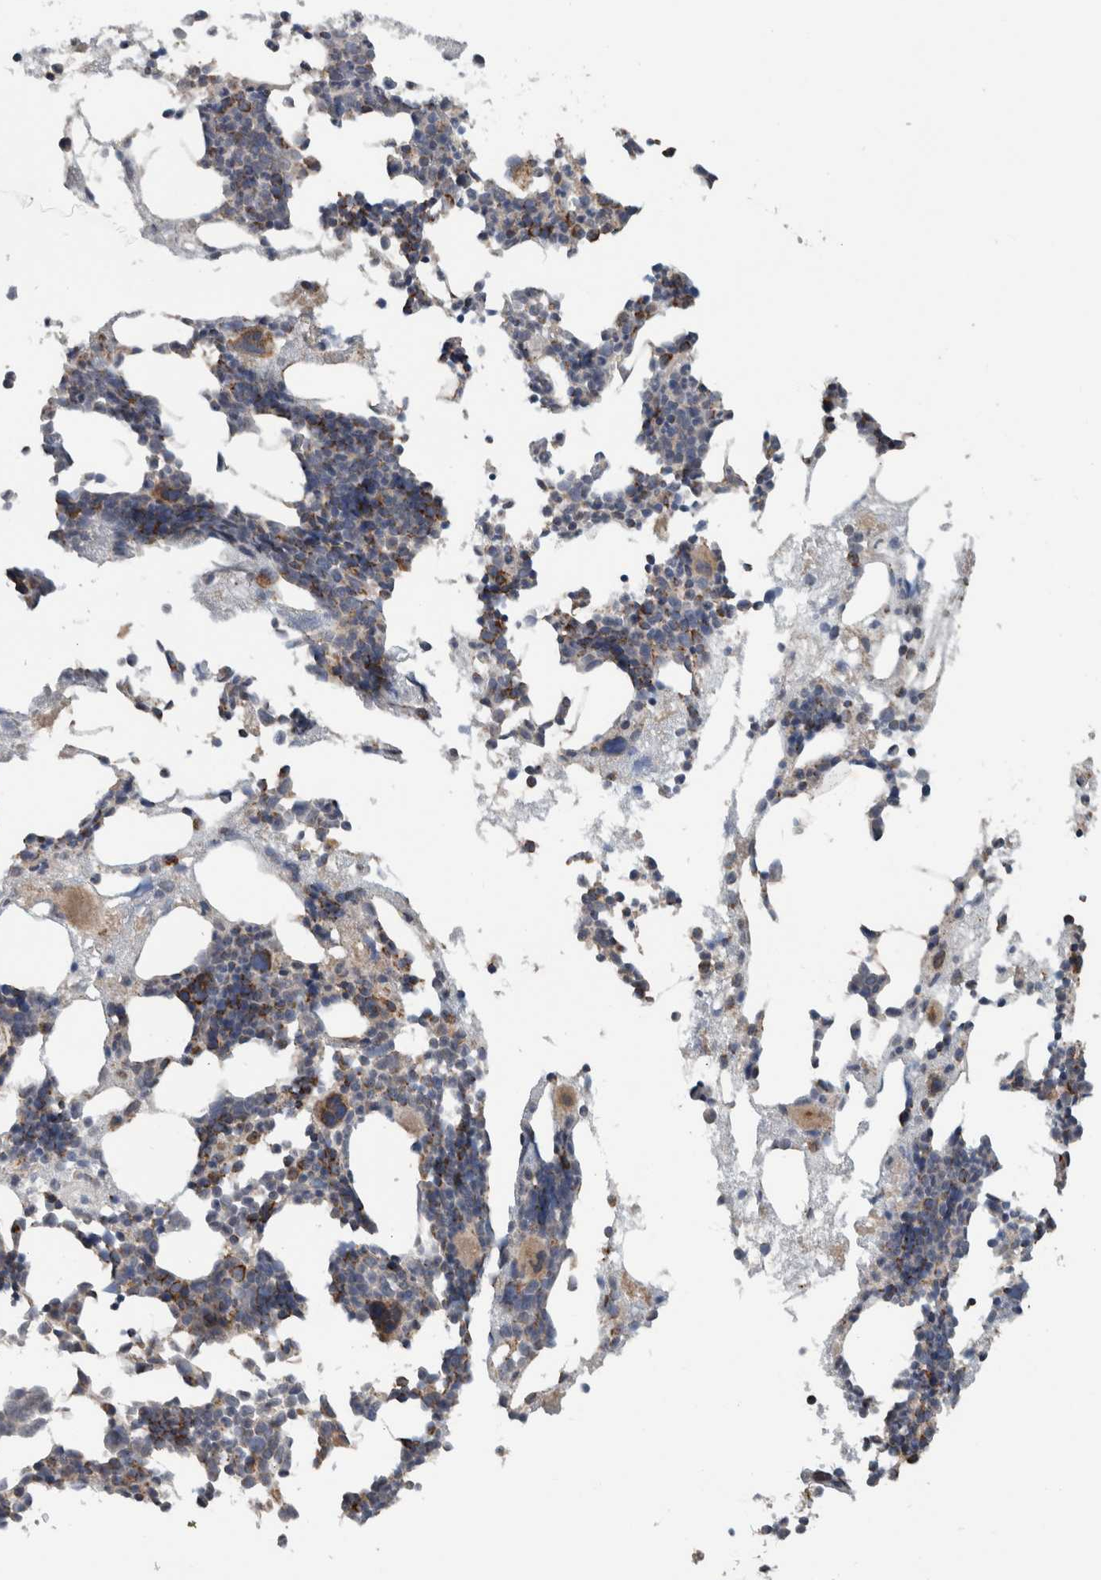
{"staining": {"intensity": "moderate", "quantity": "25%-75%", "location": "cytoplasmic/membranous"}, "tissue": "bone marrow", "cell_type": "Hematopoietic cells", "image_type": "normal", "snomed": [{"axis": "morphology", "description": "Normal tissue, NOS"}, {"axis": "morphology", "description": "Inflammation, NOS"}, {"axis": "topography", "description": "Bone marrow"}], "caption": "The histopathology image exhibits staining of normal bone marrow, revealing moderate cytoplasmic/membranous protein positivity (brown color) within hematopoietic cells. (DAB (3,3'-diaminobenzidine) = brown stain, brightfield microscopy at high magnification).", "gene": "ARMC1", "patient": {"sex": "female", "age": 81}}